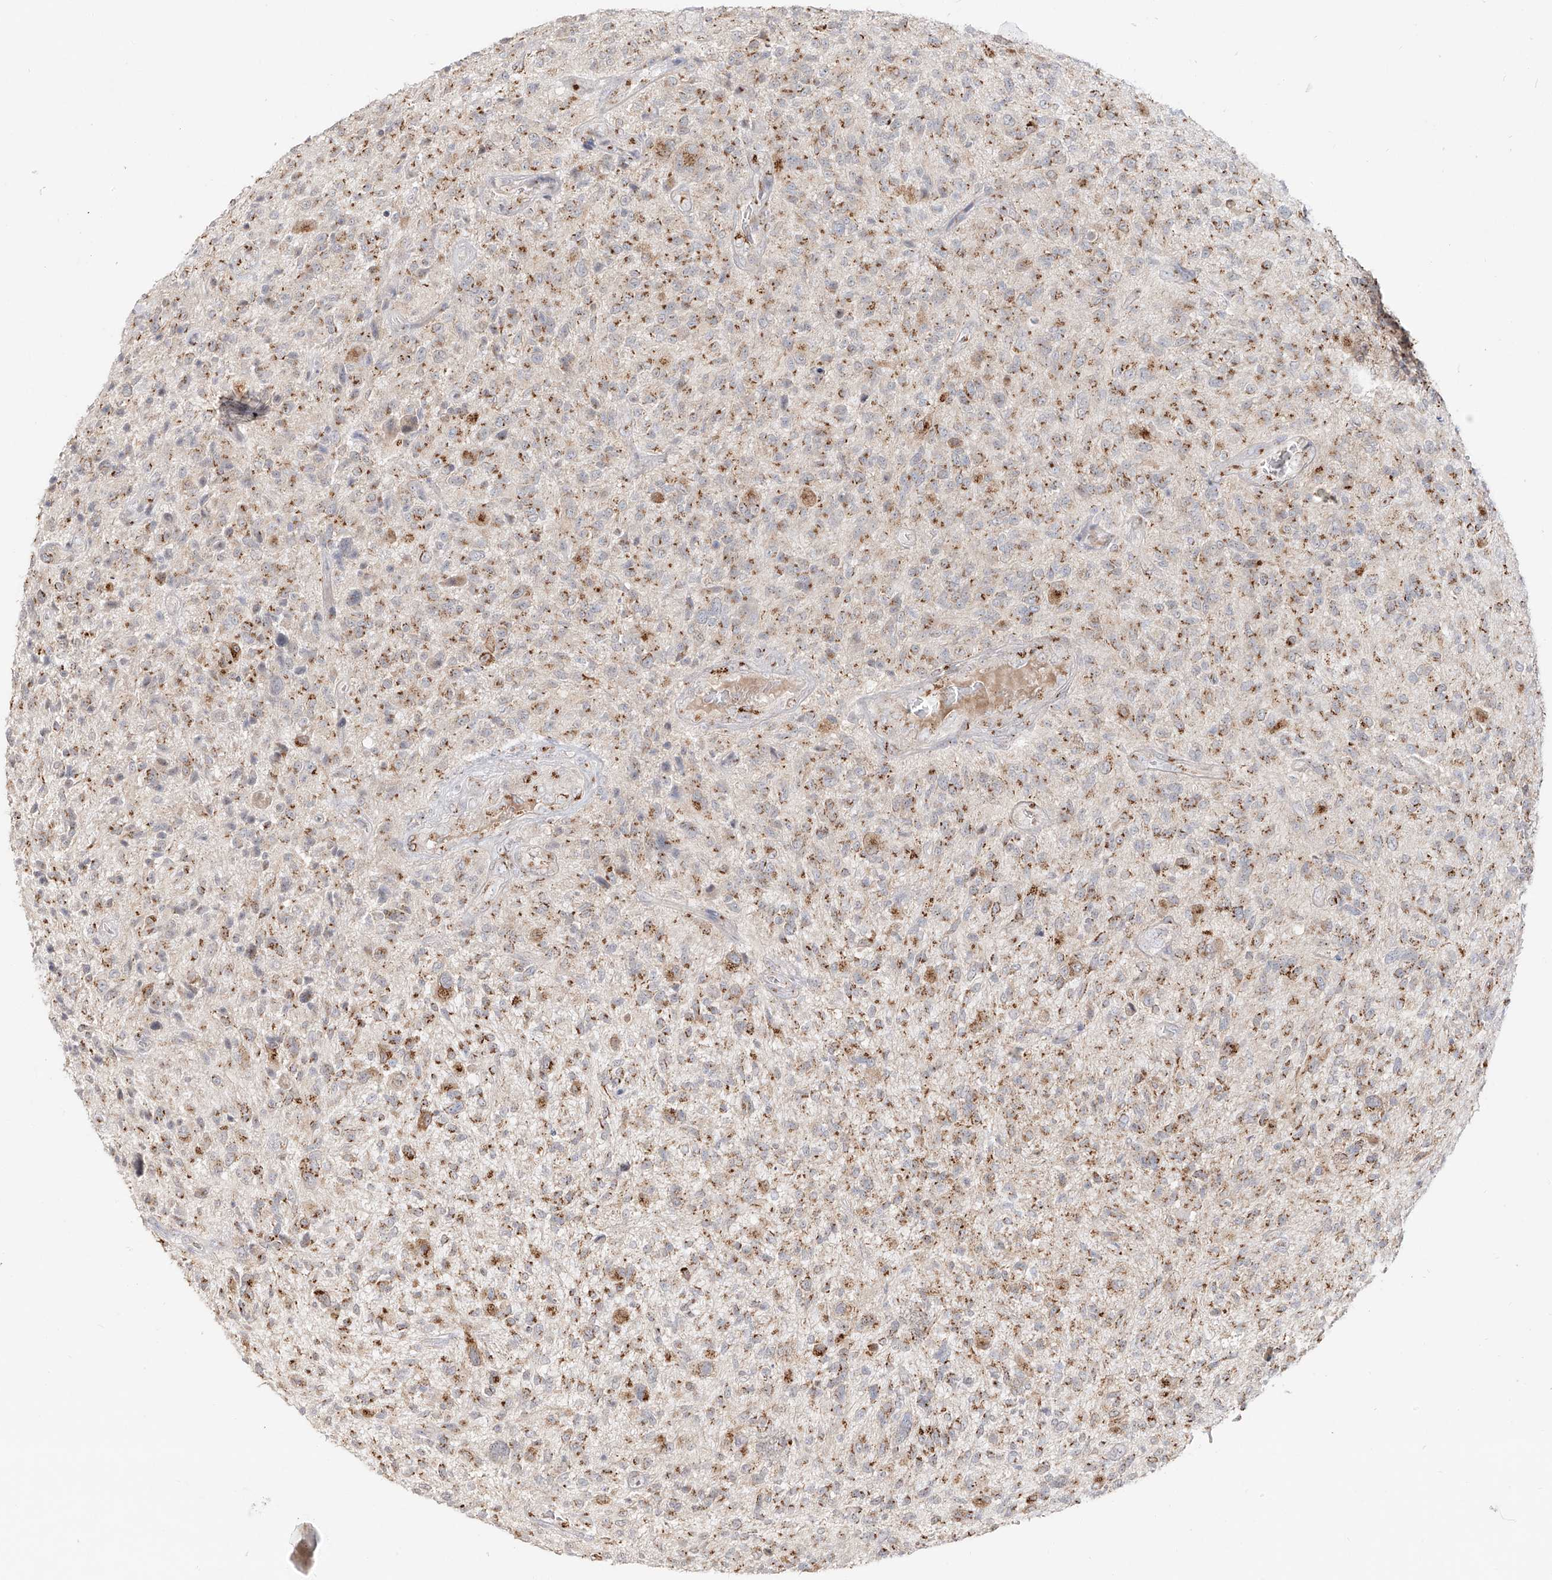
{"staining": {"intensity": "moderate", "quantity": "25%-75%", "location": "cytoplasmic/membranous"}, "tissue": "glioma", "cell_type": "Tumor cells", "image_type": "cancer", "snomed": [{"axis": "morphology", "description": "Glioma, malignant, High grade"}, {"axis": "topography", "description": "Brain"}], "caption": "Brown immunohistochemical staining in human malignant glioma (high-grade) displays moderate cytoplasmic/membranous staining in about 25%-75% of tumor cells.", "gene": "BSDC1", "patient": {"sex": "male", "age": 47}}